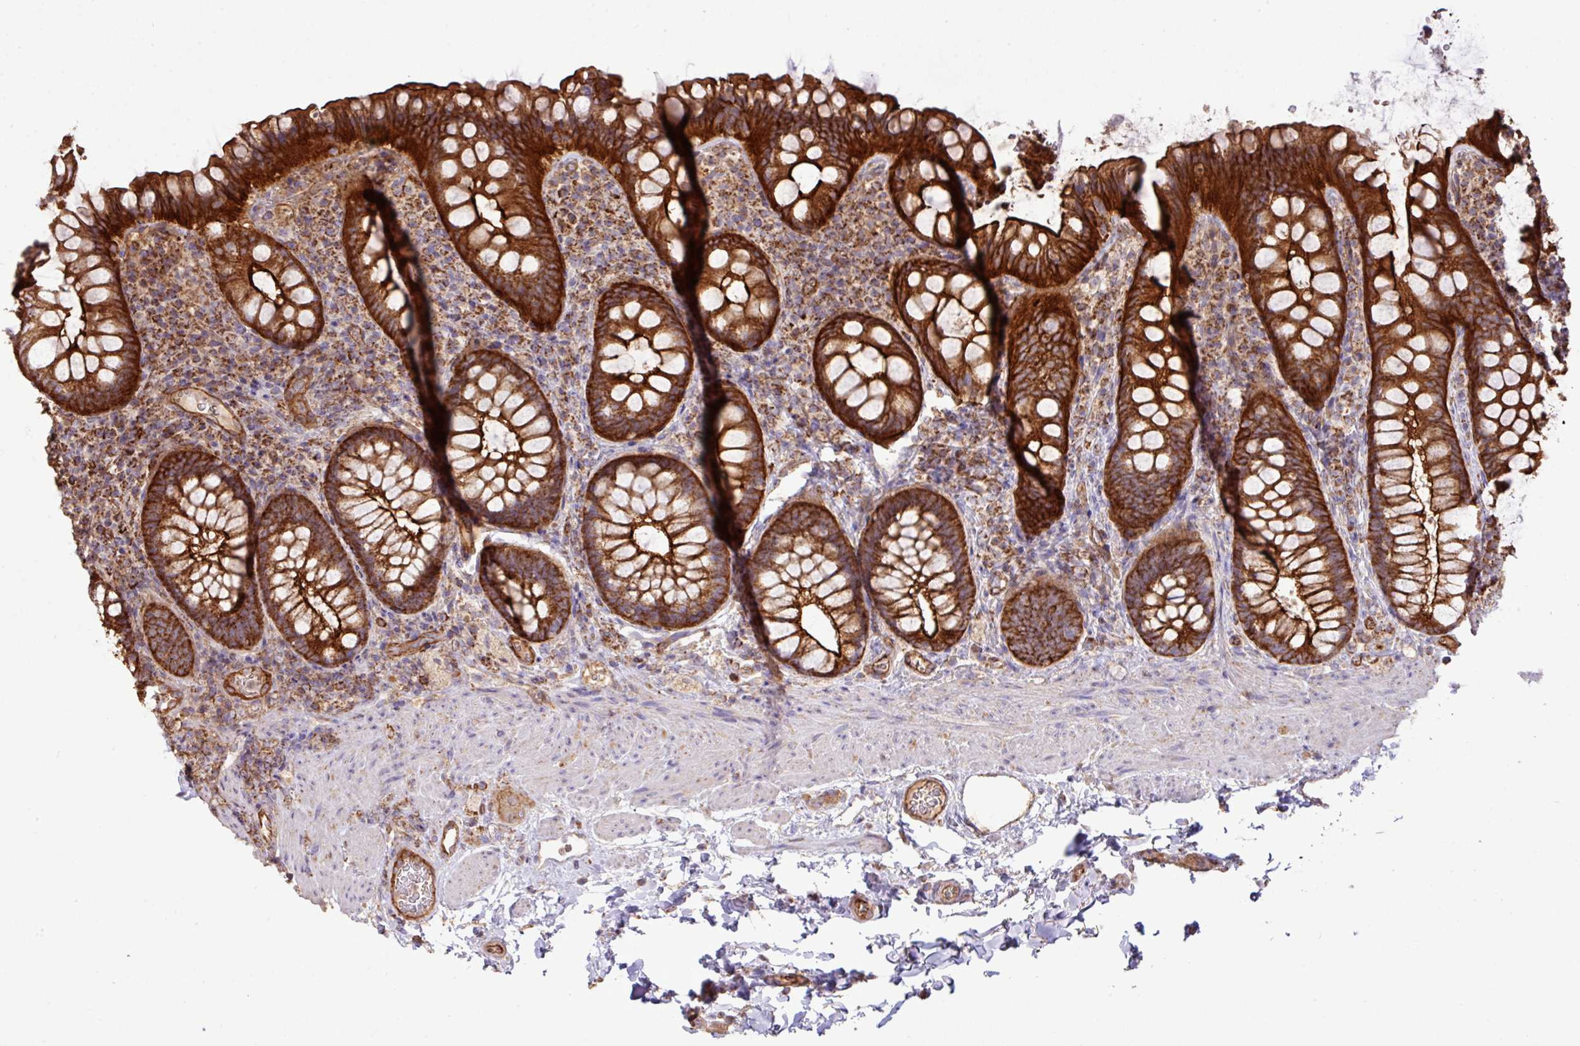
{"staining": {"intensity": "strong", "quantity": ">75%", "location": "cytoplasmic/membranous"}, "tissue": "rectum", "cell_type": "Glandular cells", "image_type": "normal", "snomed": [{"axis": "morphology", "description": "Normal tissue, NOS"}, {"axis": "topography", "description": "Rectum"}], "caption": "Immunohistochemical staining of unremarkable rectum displays >75% levels of strong cytoplasmic/membranous protein expression in approximately >75% of glandular cells.", "gene": "LRRC53", "patient": {"sex": "female", "age": 69}}